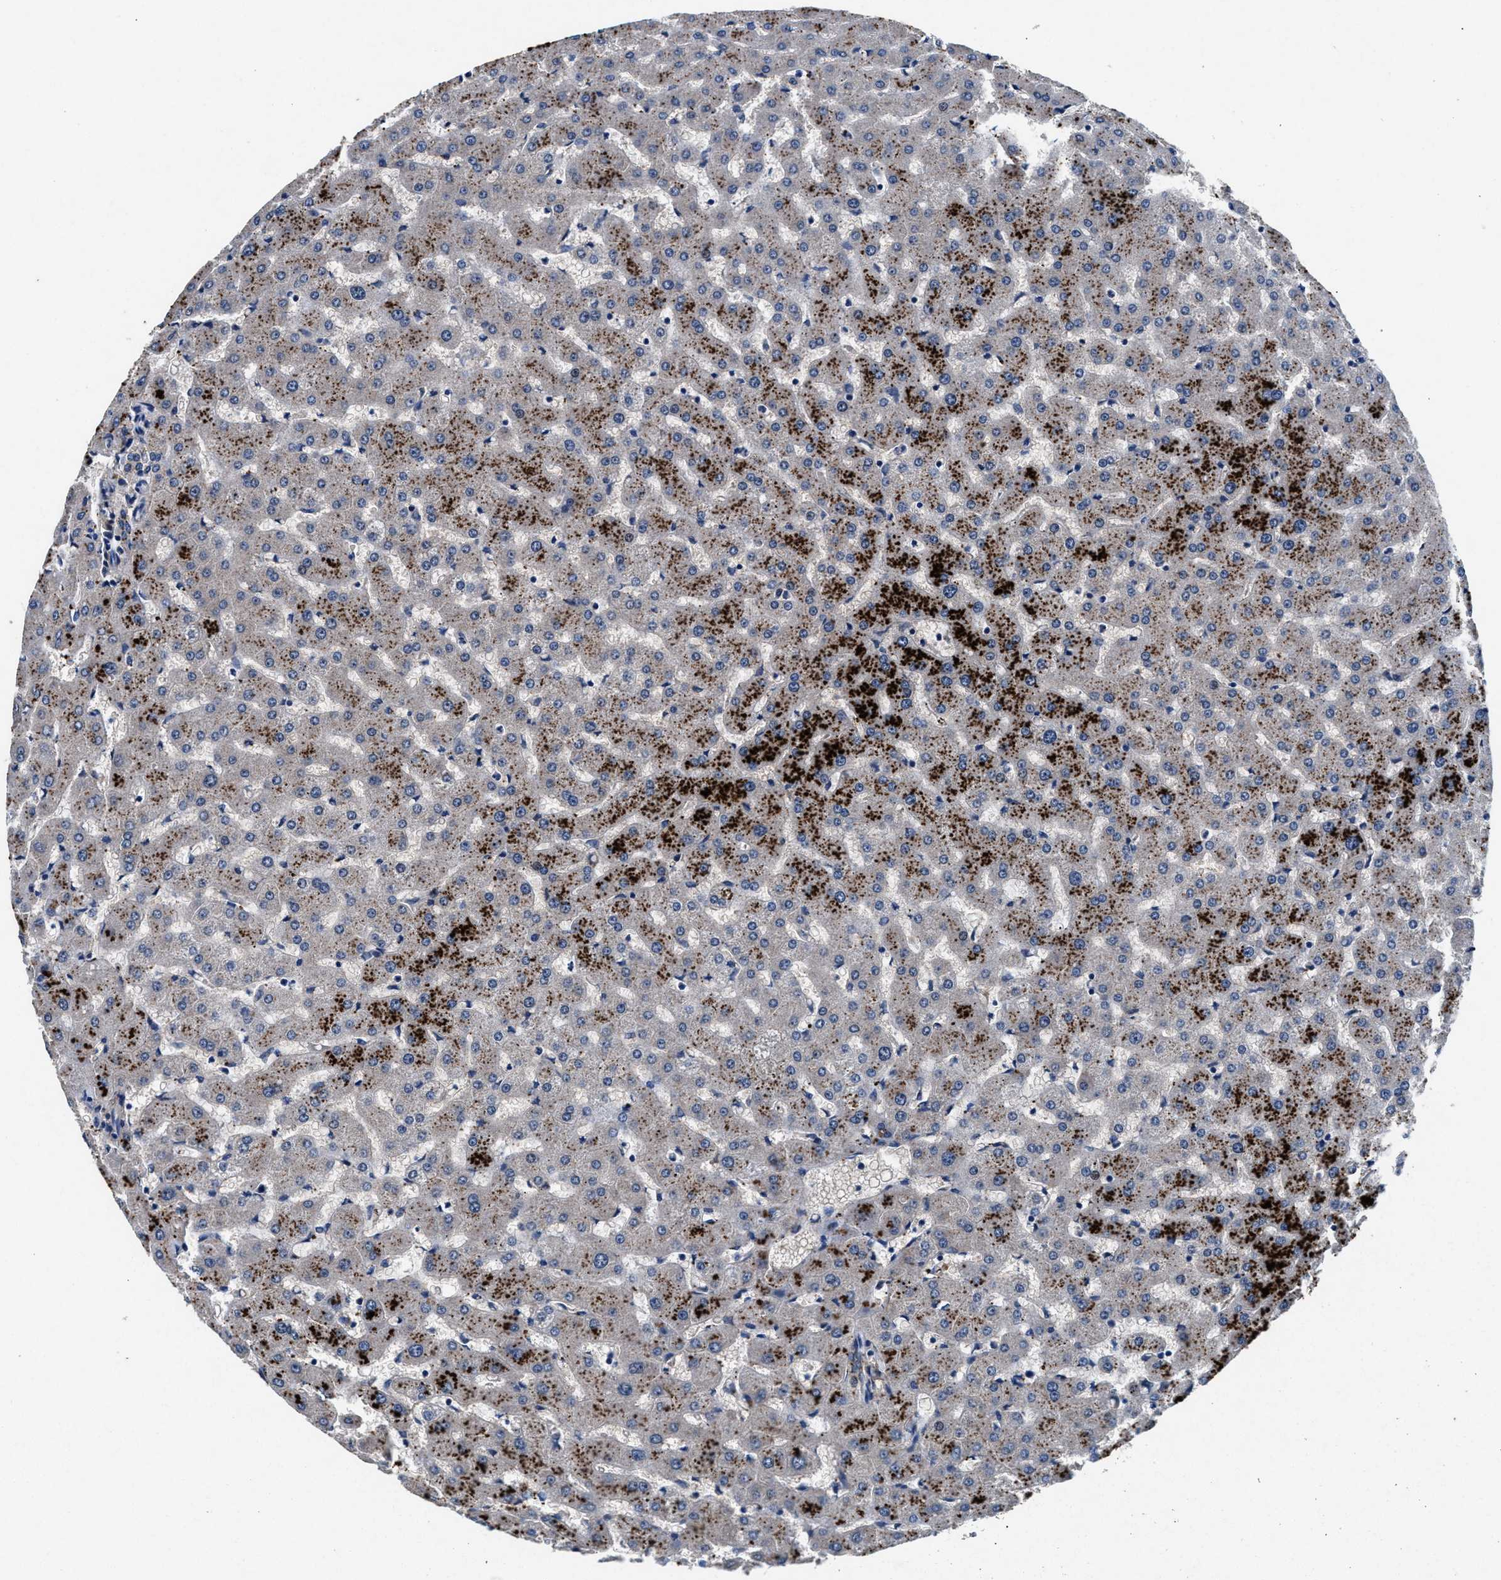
{"staining": {"intensity": "weak", "quantity": ">75%", "location": "cytoplasmic/membranous"}, "tissue": "liver", "cell_type": "Cholangiocytes", "image_type": "normal", "snomed": [{"axis": "morphology", "description": "Normal tissue, NOS"}, {"axis": "topography", "description": "Liver"}], "caption": "Immunohistochemical staining of normal liver demonstrates low levels of weak cytoplasmic/membranous staining in about >75% of cholangiocytes. The staining is performed using DAB (3,3'-diaminobenzidine) brown chromogen to label protein expression. The nuclei are counter-stained blue using hematoxylin.", "gene": "SLC8A1", "patient": {"sex": "female", "age": 63}}